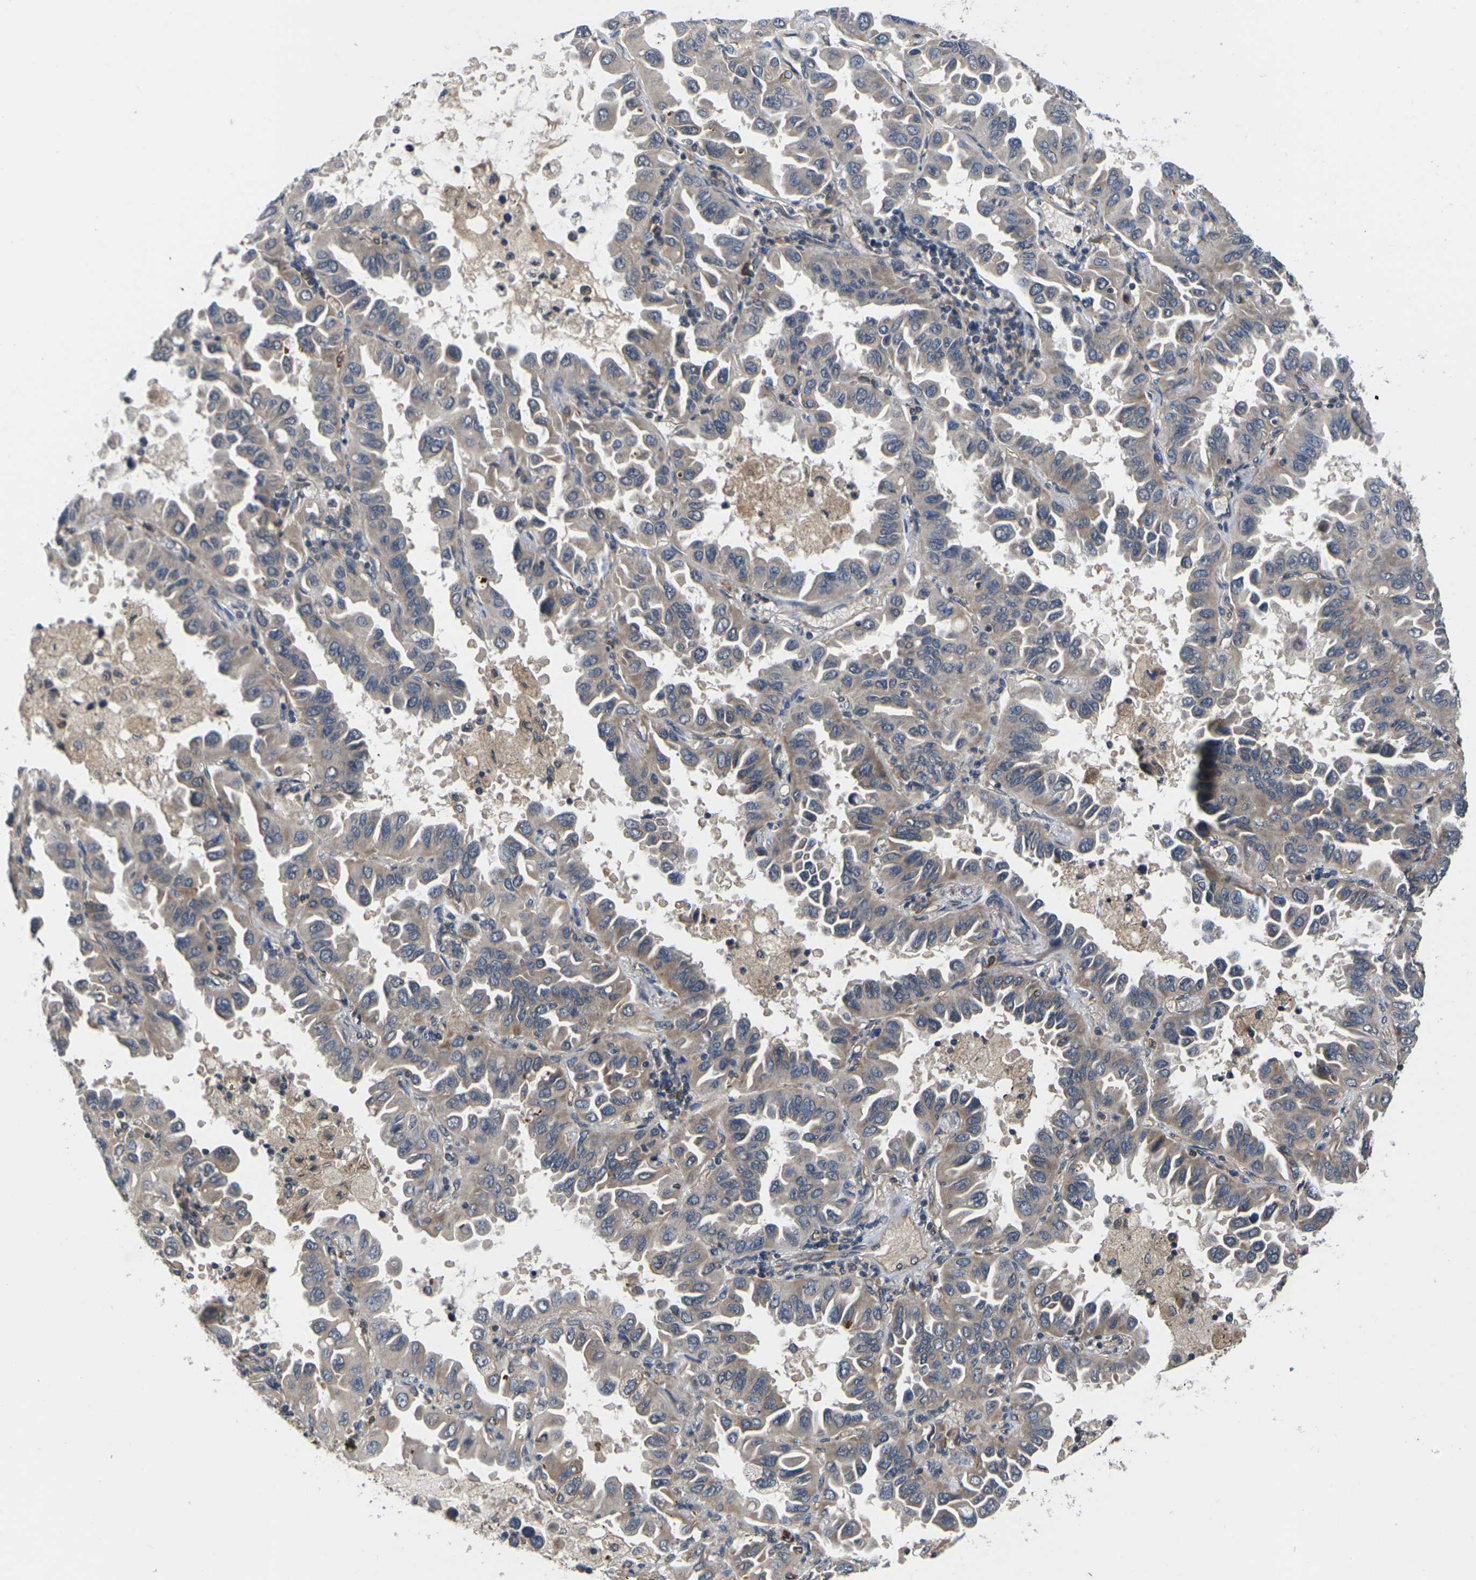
{"staining": {"intensity": "weak", "quantity": ">75%", "location": "cytoplasmic/membranous"}, "tissue": "lung cancer", "cell_type": "Tumor cells", "image_type": "cancer", "snomed": [{"axis": "morphology", "description": "Adenocarcinoma, NOS"}, {"axis": "topography", "description": "Lung"}], "caption": "Protein expression by immunohistochemistry displays weak cytoplasmic/membranous positivity in about >75% of tumor cells in adenocarcinoma (lung). The staining was performed using DAB, with brown indicating positive protein expression. Nuclei are stained blue with hematoxylin.", "gene": "DKK2", "patient": {"sex": "male", "age": 64}}